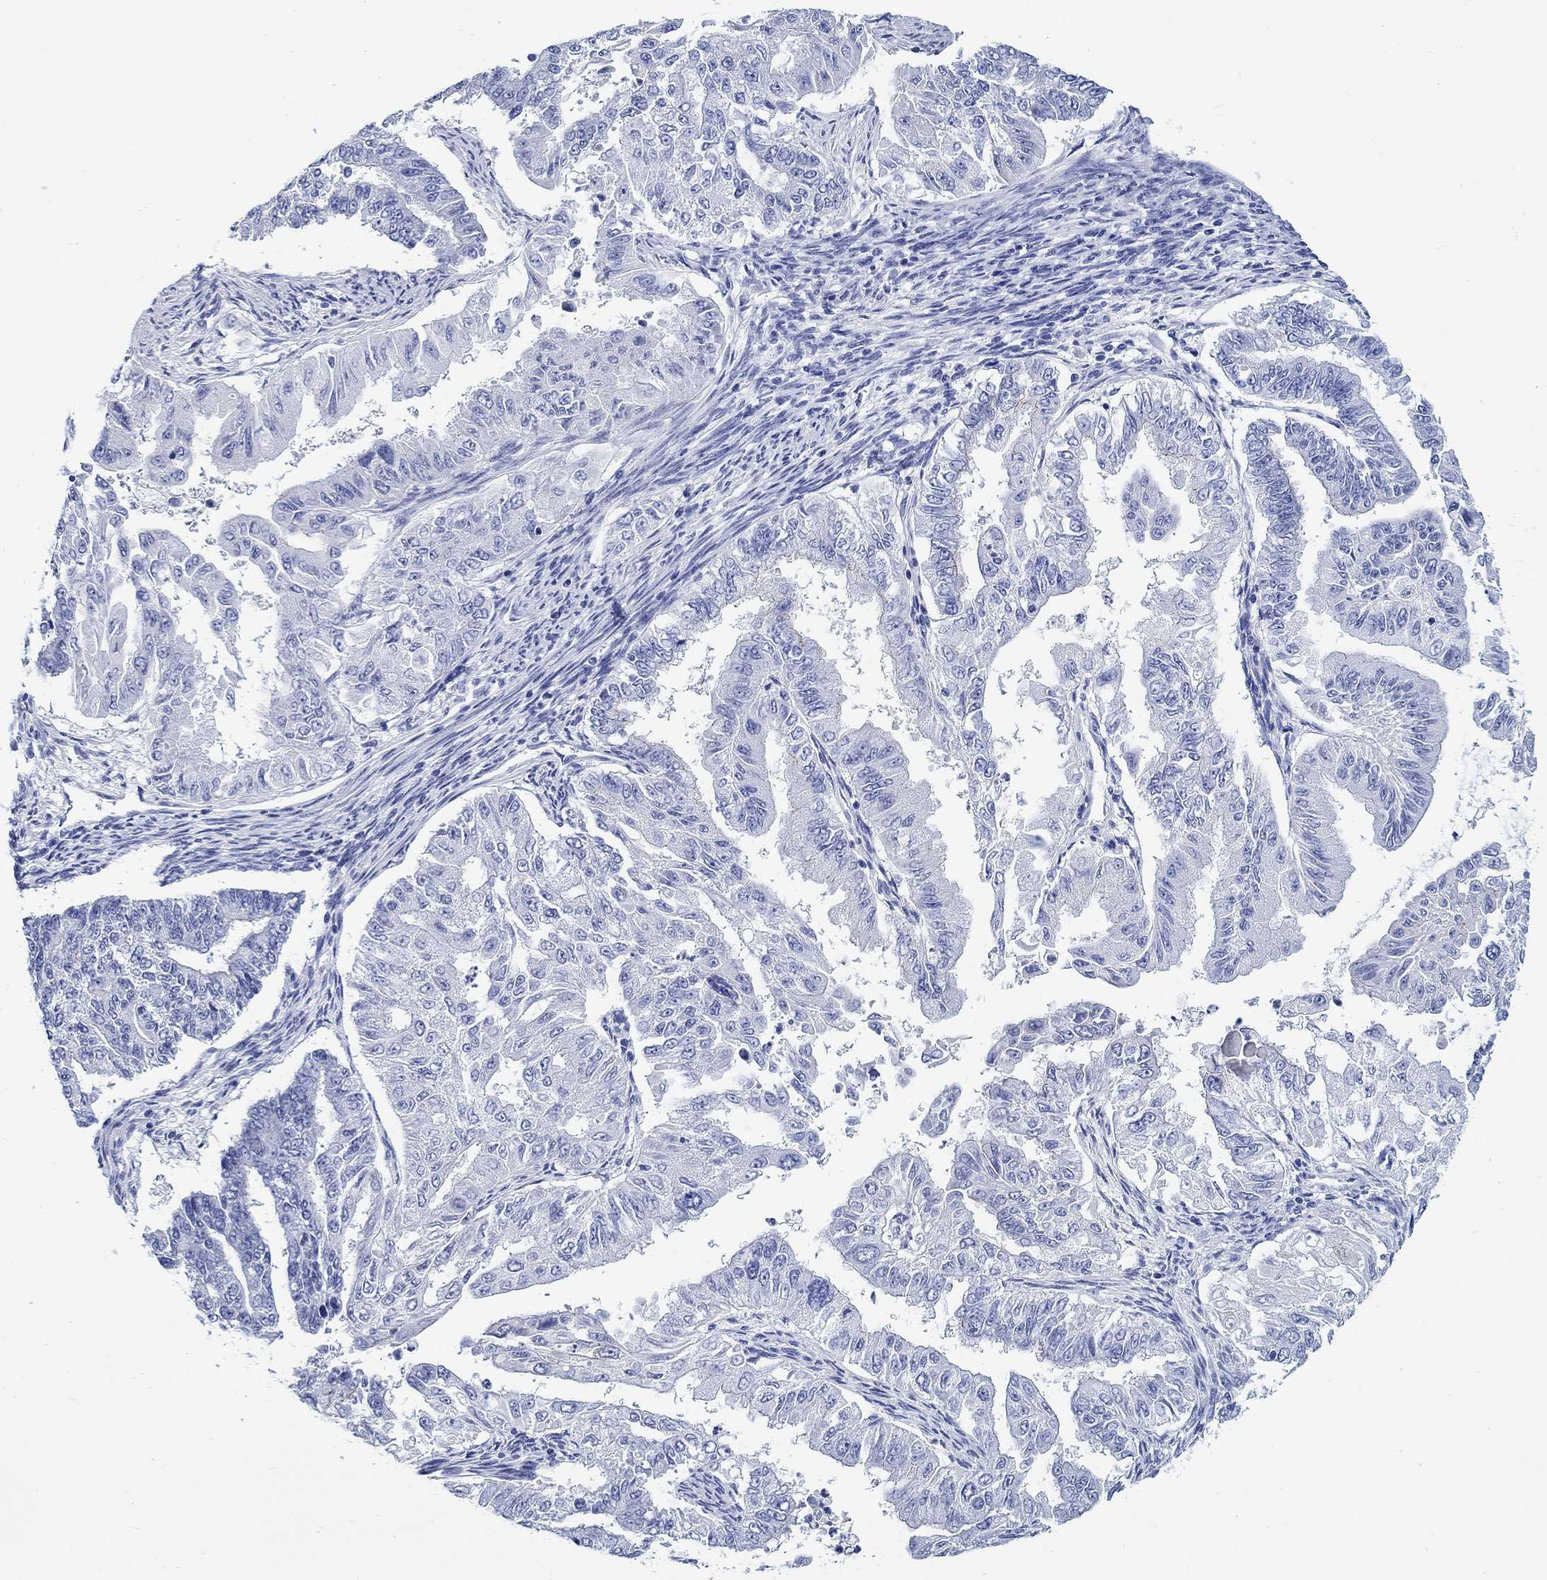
{"staining": {"intensity": "negative", "quantity": "none", "location": "none"}, "tissue": "endometrial cancer", "cell_type": "Tumor cells", "image_type": "cancer", "snomed": [{"axis": "morphology", "description": "Adenocarcinoma, NOS"}, {"axis": "topography", "description": "Uterus"}], "caption": "A histopathology image of human endometrial adenocarcinoma is negative for staining in tumor cells. (DAB (3,3'-diaminobenzidine) IHC with hematoxylin counter stain).", "gene": "RD3L", "patient": {"sex": "female", "age": 59}}